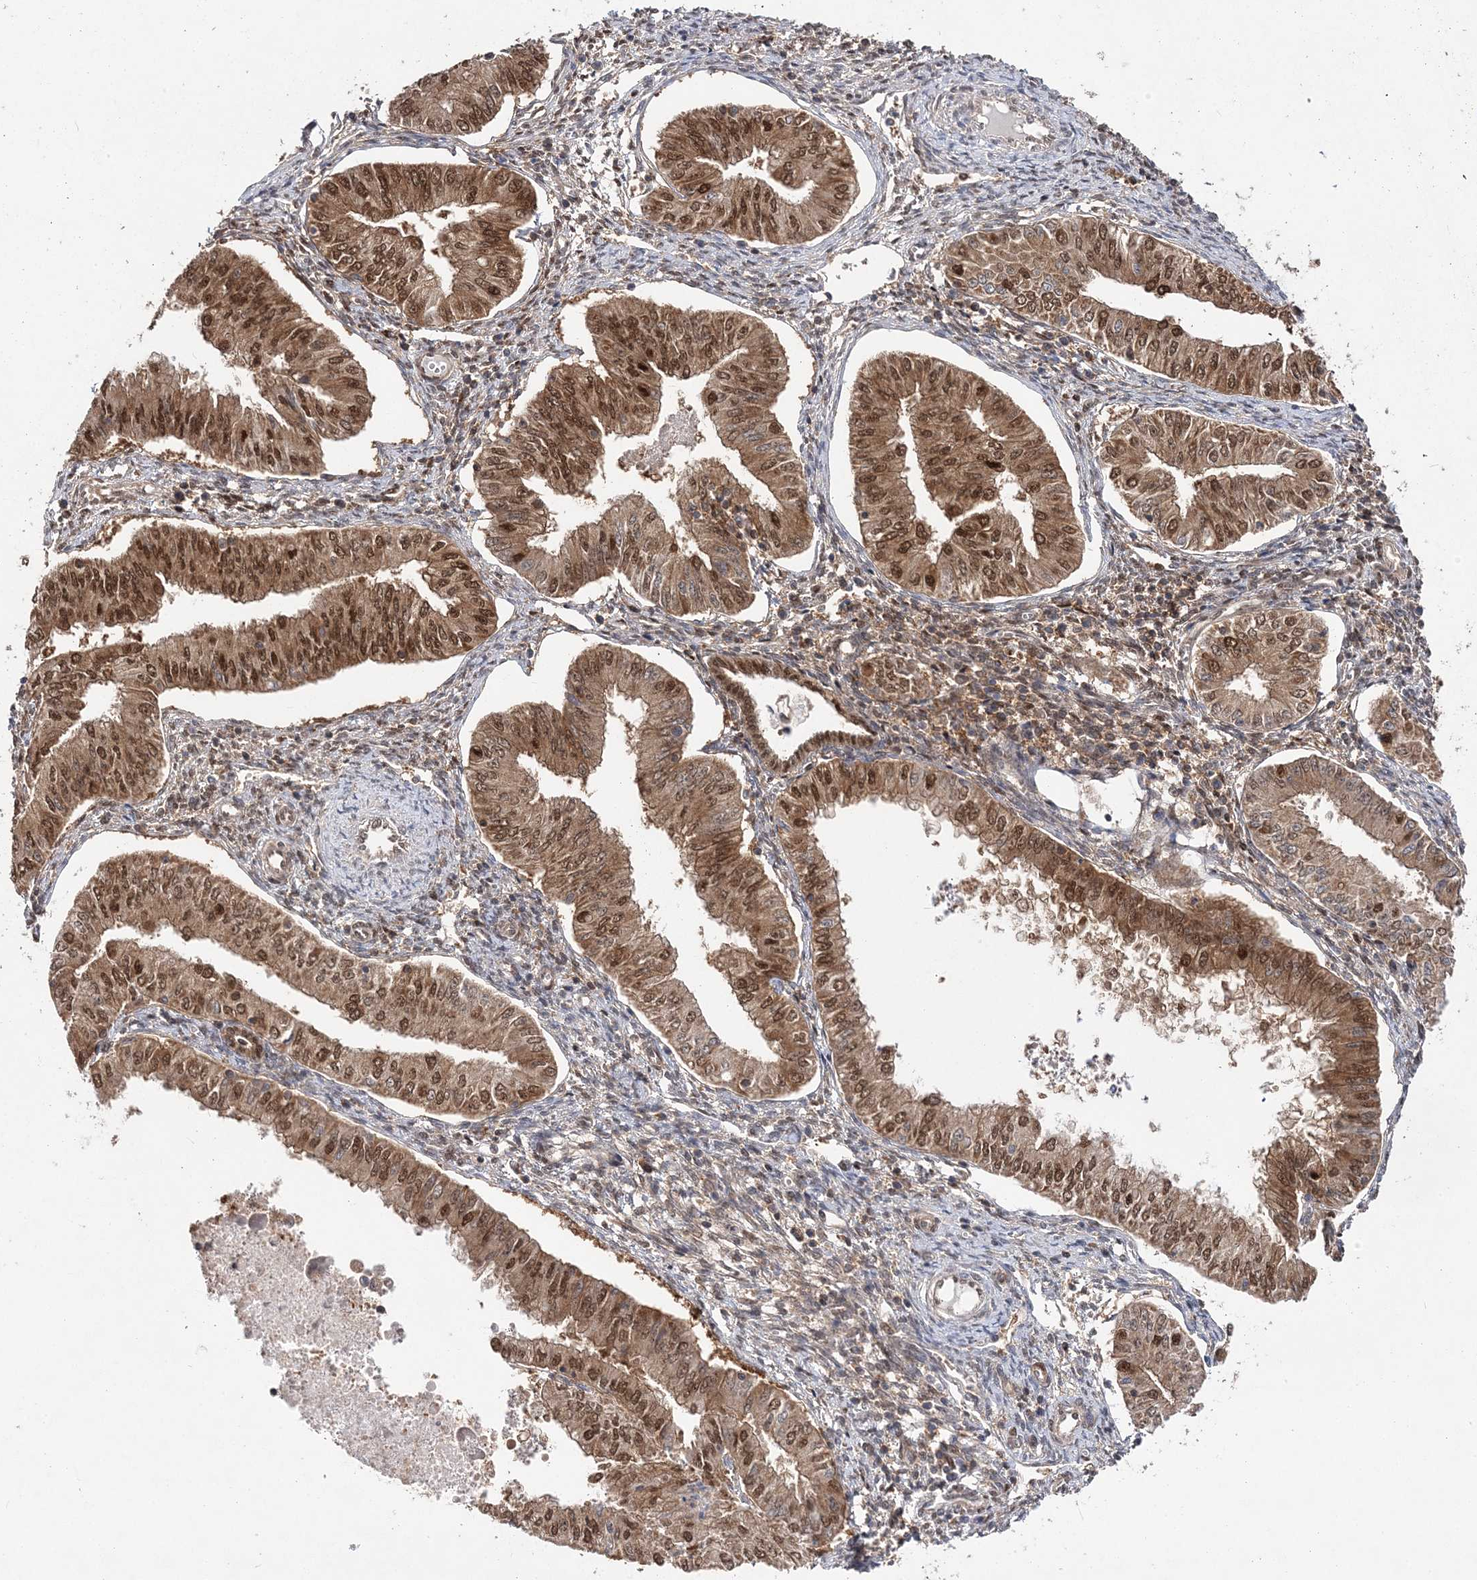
{"staining": {"intensity": "moderate", "quantity": ">75%", "location": "cytoplasmic/membranous,nuclear"}, "tissue": "endometrial cancer", "cell_type": "Tumor cells", "image_type": "cancer", "snomed": [{"axis": "morphology", "description": "Normal tissue, NOS"}, {"axis": "morphology", "description": "Adenocarcinoma, NOS"}, {"axis": "topography", "description": "Endometrium"}], "caption": "The immunohistochemical stain highlights moderate cytoplasmic/membranous and nuclear staining in tumor cells of endometrial adenocarcinoma tissue.", "gene": "NIF3L1", "patient": {"sex": "female", "age": 53}}